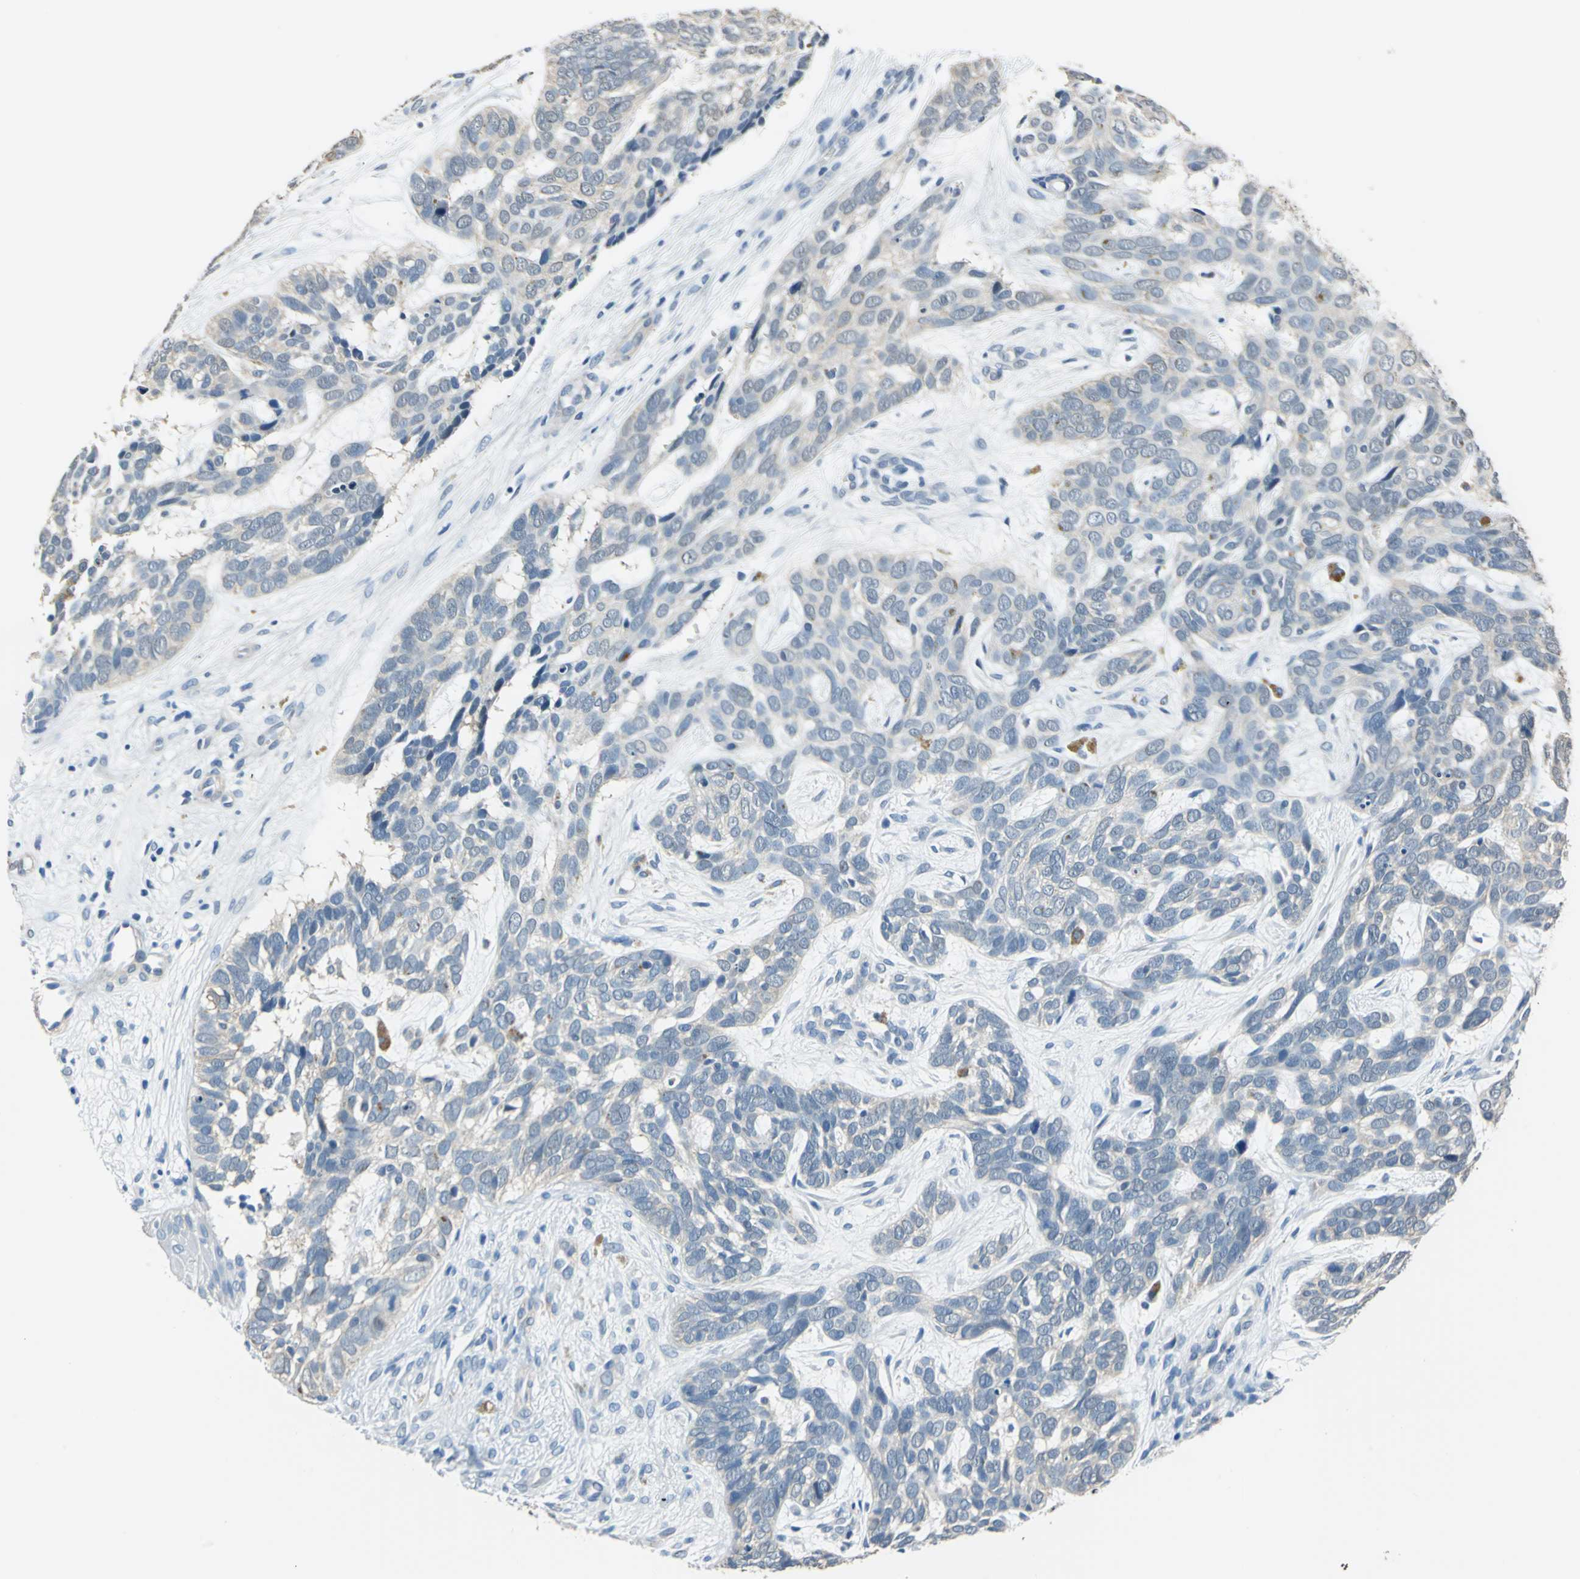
{"staining": {"intensity": "weak", "quantity": ">75%", "location": "cytoplasmic/membranous"}, "tissue": "skin cancer", "cell_type": "Tumor cells", "image_type": "cancer", "snomed": [{"axis": "morphology", "description": "Basal cell carcinoma"}, {"axis": "topography", "description": "Skin"}], "caption": "This image shows basal cell carcinoma (skin) stained with immunohistochemistry to label a protein in brown. The cytoplasmic/membranous of tumor cells show weak positivity for the protein. Nuclei are counter-stained blue.", "gene": "FKBP4", "patient": {"sex": "male", "age": 87}}